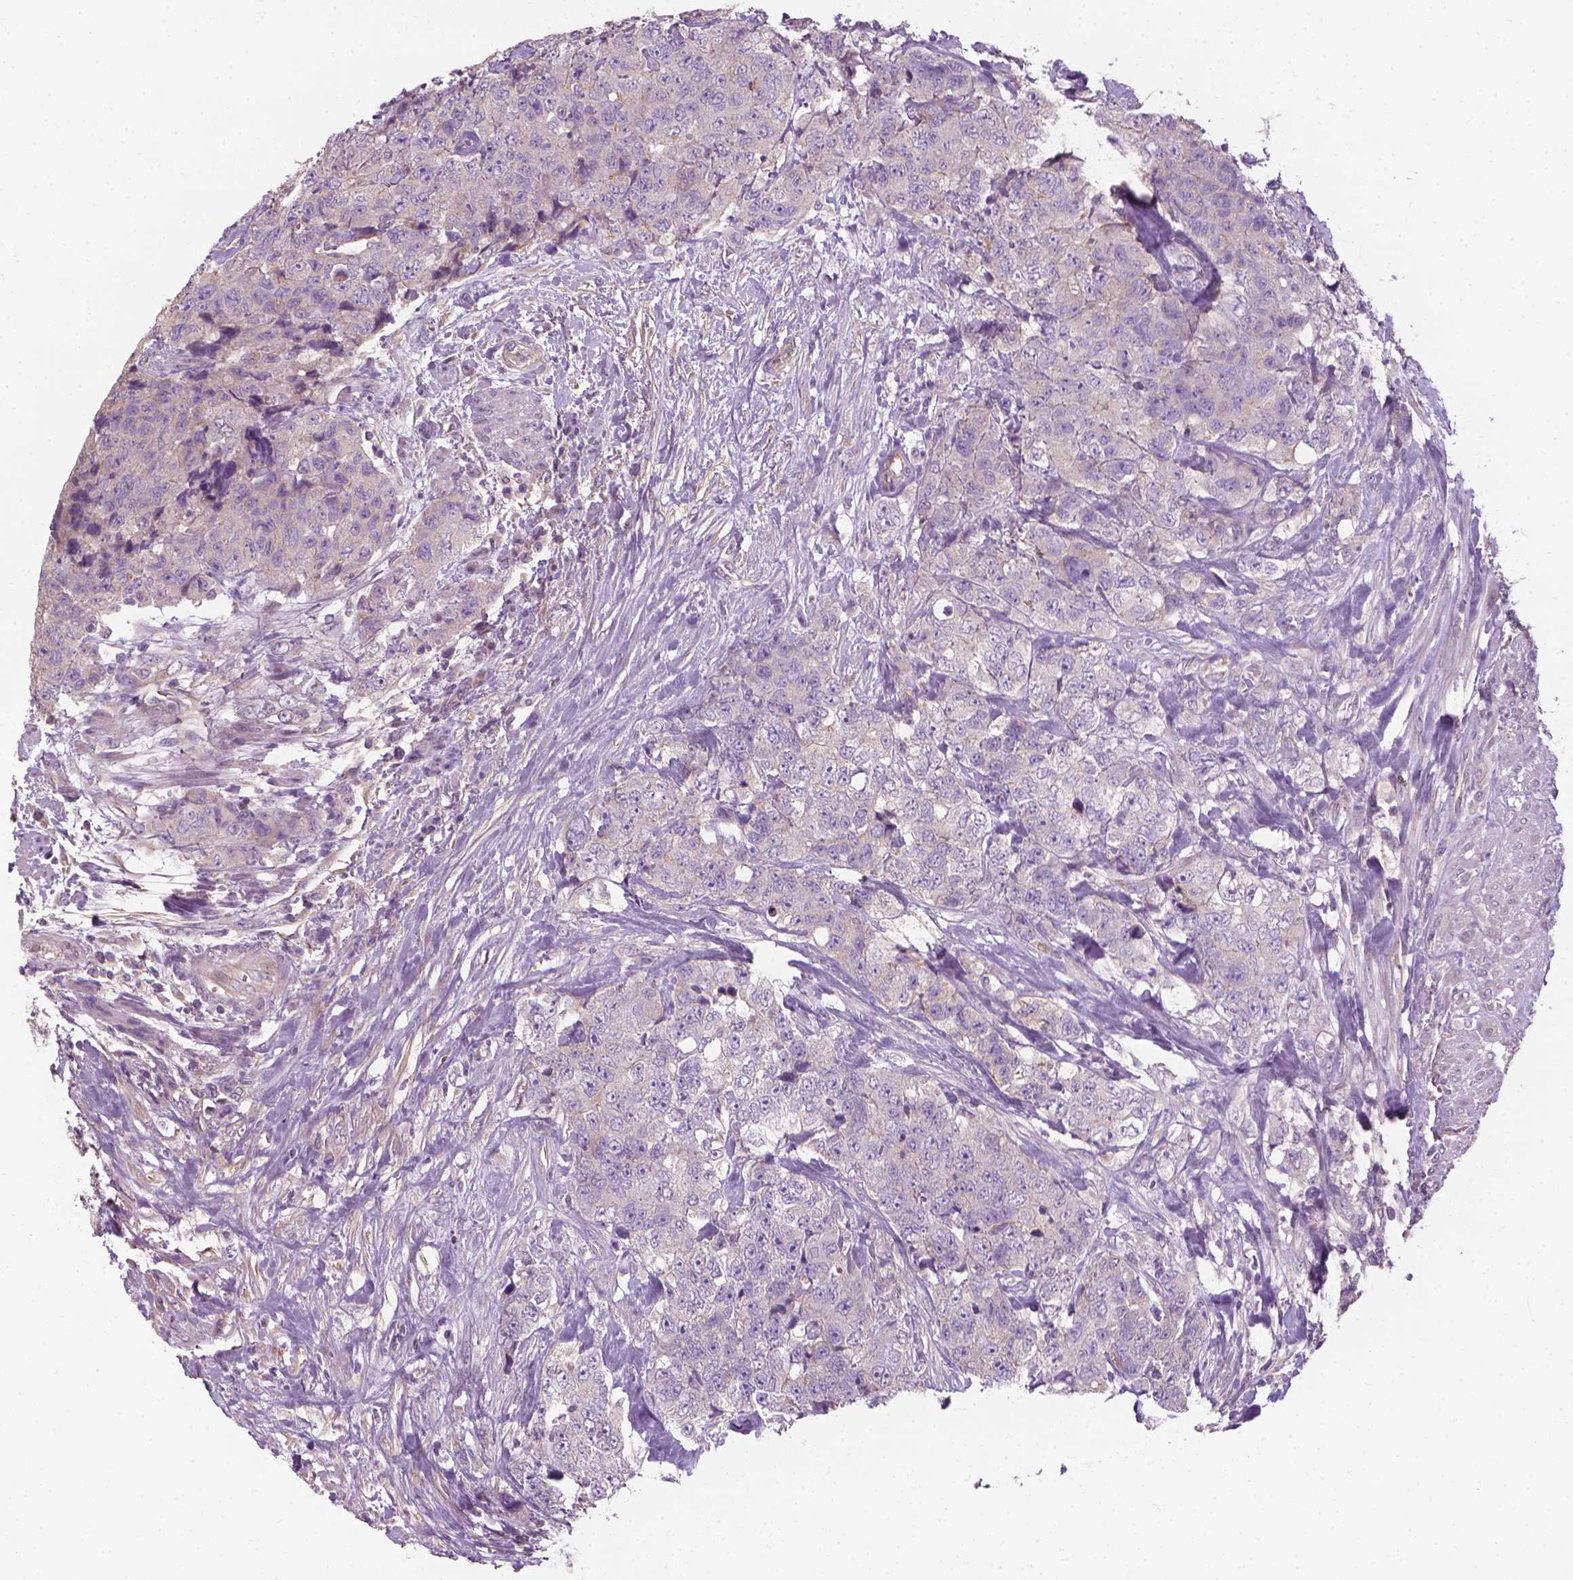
{"staining": {"intensity": "negative", "quantity": "none", "location": "none"}, "tissue": "urothelial cancer", "cell_type": "Tumor cells", "image_type": "cancer", "snomed": [{"axis": "morphology", "description": "Urothelial carcinoma, High grade"}, {"axis": "topography", "description": "Urinary bladder"}], "caption": "Tumor cells show no significant positivity in urothelial cancer.", "gene": "RIIAD1", "patient": {"sex": "female", "age": 78}}